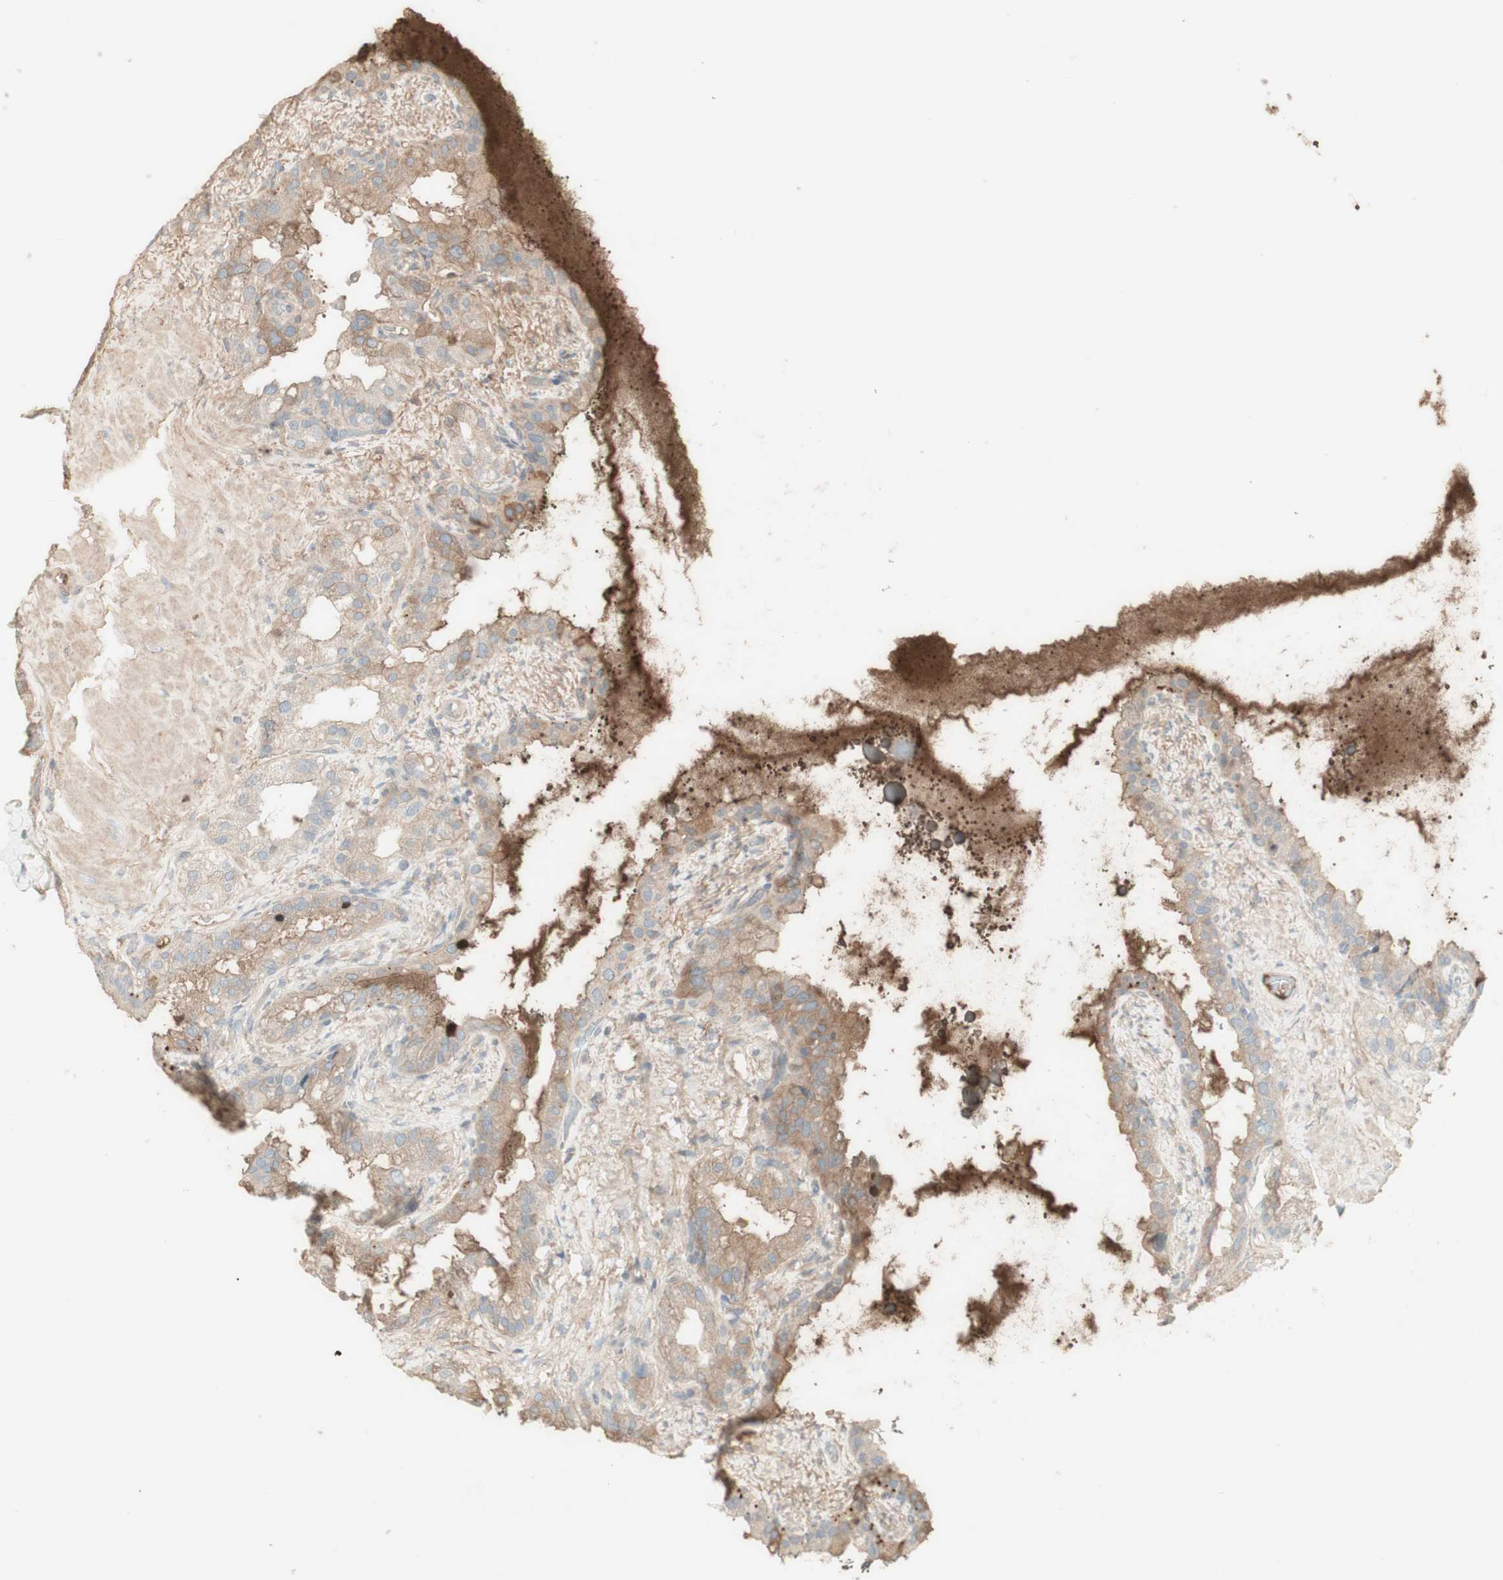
{"staining": {"intensity": "moderate", "quantity": "<25%", "location": "cytoplasmic/membranous"}, "tissue": "seminal vesicle", "cell_type": "Glandular cells", "image_type": "normal", "snomed": [{"axis": "morphology", "description": "Normal tissue, NOS"}, {"axis": "topography", "description": "Seminal veicle"}], "caption": "The photomicrograph displays staining of unremarkable seminal vesicle, revealing moderate cytoplasmic/membranous protein staining (brown color) within glandular cells.", "gene": "IFNG", "patient": {"sex": "male", "age": 68}}